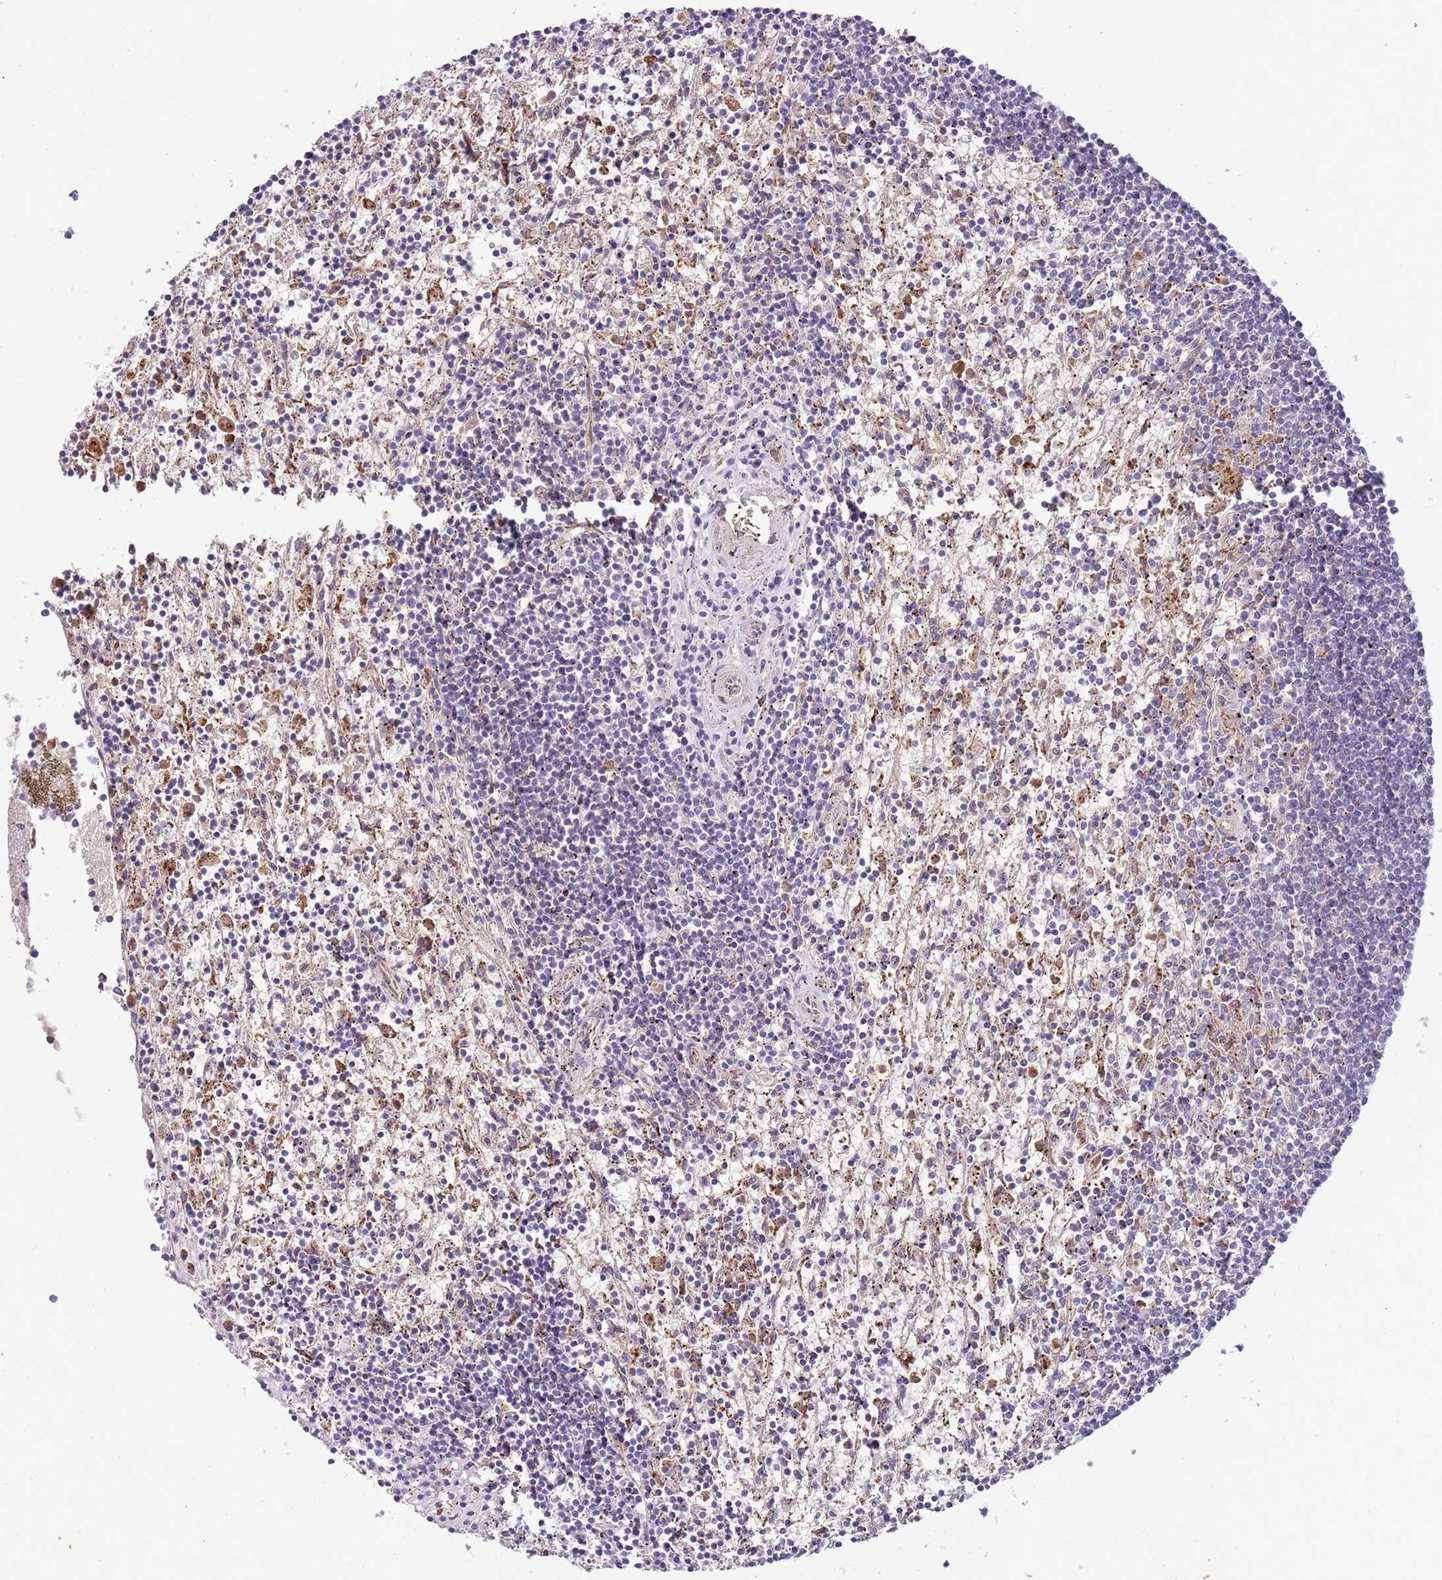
{"staining": {"intensity": "negative", "quantity": "none", "location": "none"}, "tissue": "lymphoma", "cell_type": "Tumor cells", "image_type": "cancer", "snomed": [{"axis": "morphology", "description": "Malignant lymphoma, non-Hodgkin's type, Low grade"}, {"axis": "topography", "description": "Spleen"}], "caption": "Lymphoma was stained to show a protein in brown. There is no significant expression in tumor cells.", "gene": "DOCK6", "patient": {"sex": "male", "age": 76}}